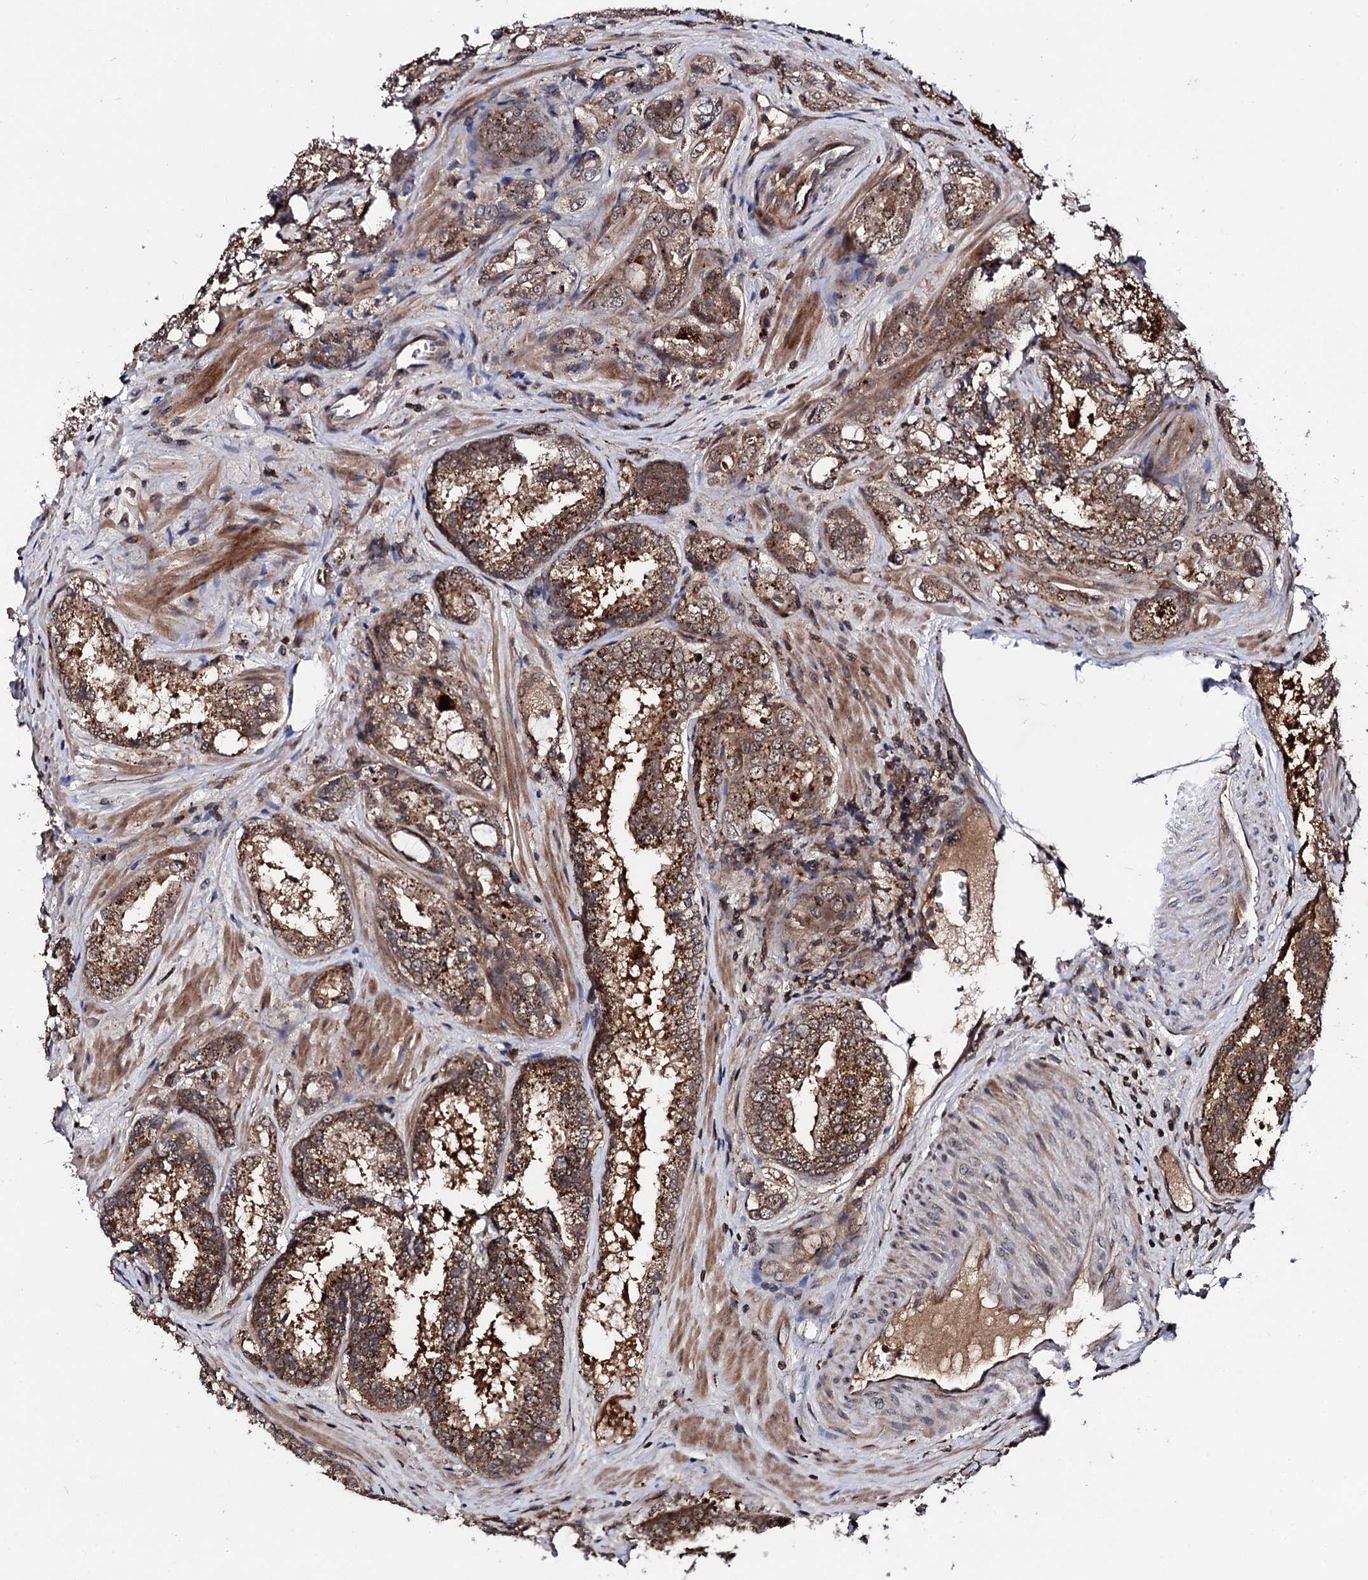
{"staining": {"intensity": "strong", "quantity": ">75%", "location": "cytoplasmic/membranous"}, "tissue": "prostate cancer", "cell_type": "Tumor cells", "image_type": "cancer", "snomed": [{"axis": "morphology", "description": "Adenocarcinoma, Low grade"}, {"axis": "topography", "description": "Prostate"}], "caption": "A high amount of strong cytoplasmic/membranous positivity is identified in about >75% of tumor cells in prostate cancer (adenocarcinoma (low-grade)) tissue.", "gene": "MICAL2", "patient": {"sex": "male", "age": 47}}